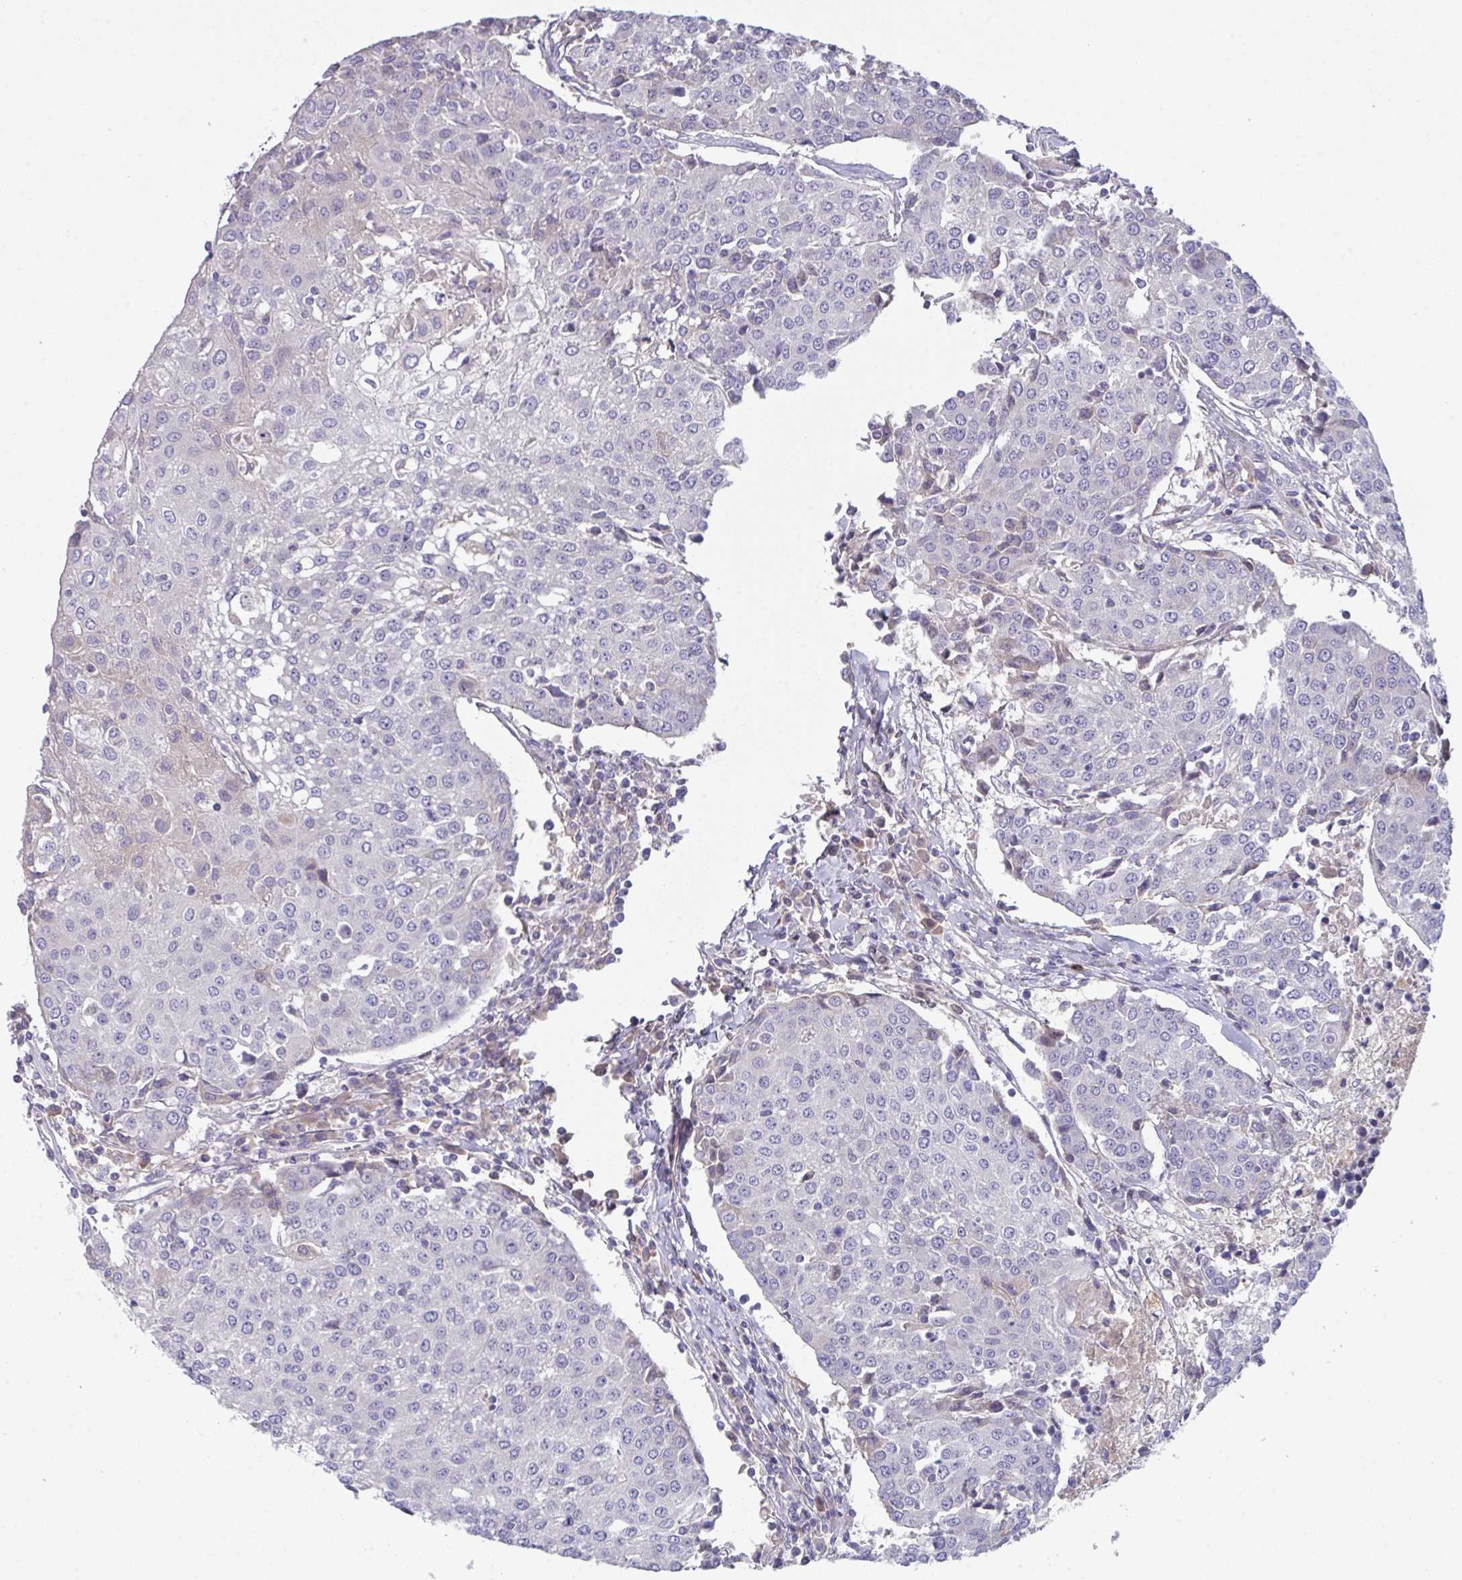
{"staining": {"intensity": "negative", "quantity": "none", "location": "none"}, "tissue": "urothelial cancer", "cell_type": "Tumor cells", "image_type": "cancer", "snomed": [{"axis": "morphology", "description": "Urothelial carcinoma, High grade"}, {"axis": "topography", "description": "Urinary bladder"}], "caption": "Immunohistochemistry of high-grade urothelial carcinoma shows no staining in tumor cells.", "gene": "HGFAC", "patient": {"sex": "female", "age": 85}}